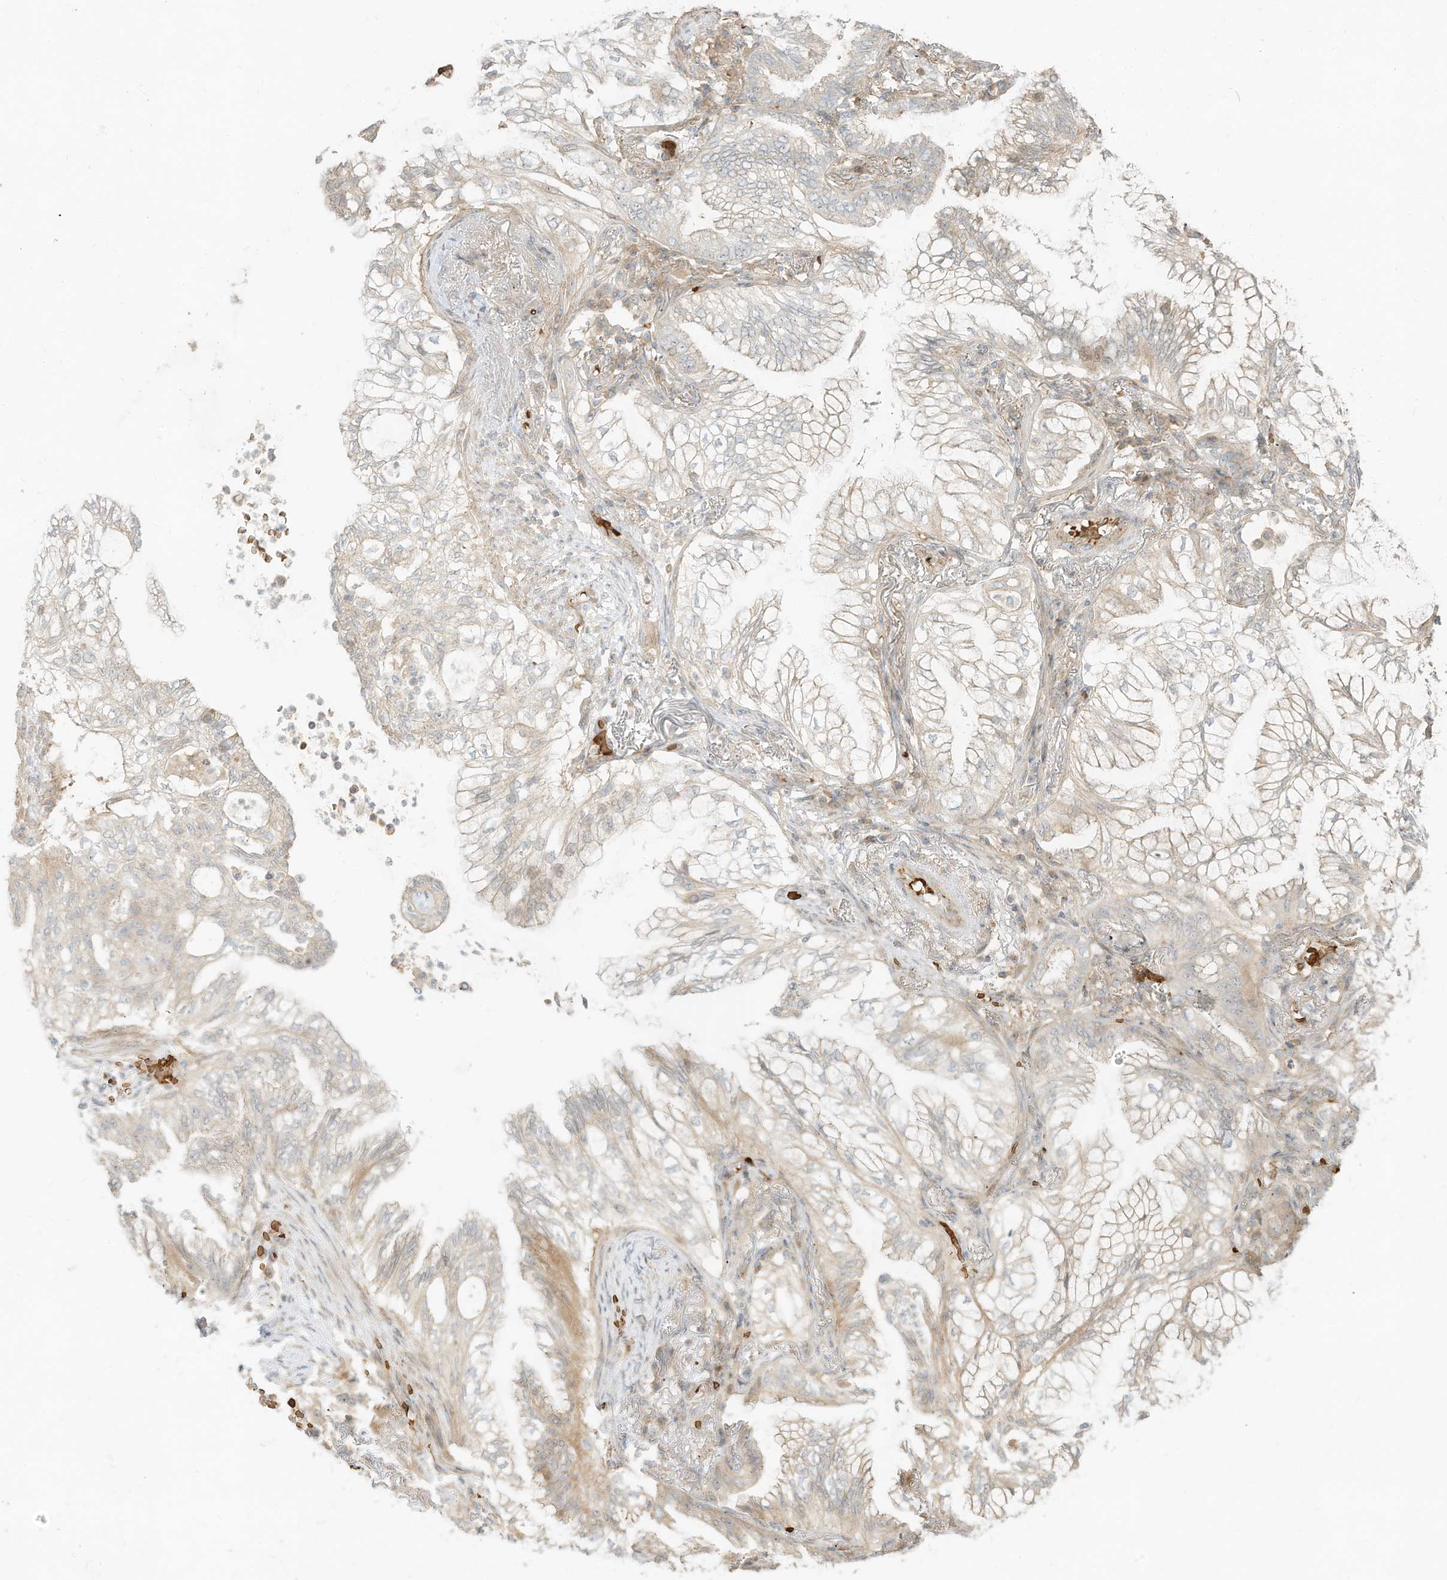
{"staining": {"intensity": "weak", "quantity": "25%-75%", "location": "cytoplasmic/membranous"}, "tissue": "lung cancer", "cell_type": "Tumor cells", "image_type": "cancer", "snomed": [{"axis": "morphology", "description": "Adenocarcinoma, NOS"}, {"axis": "topography", "description": "Lung"}], "caption": "Lung cancer (adenocarcinoma) stained for a protein (brown) demonstrates weak cytoplasmic/membranous positive positivity in about 25%-75% of tumor cells.", "gene": "OFD1", "patient": {"sex": "female", "age": 70}}